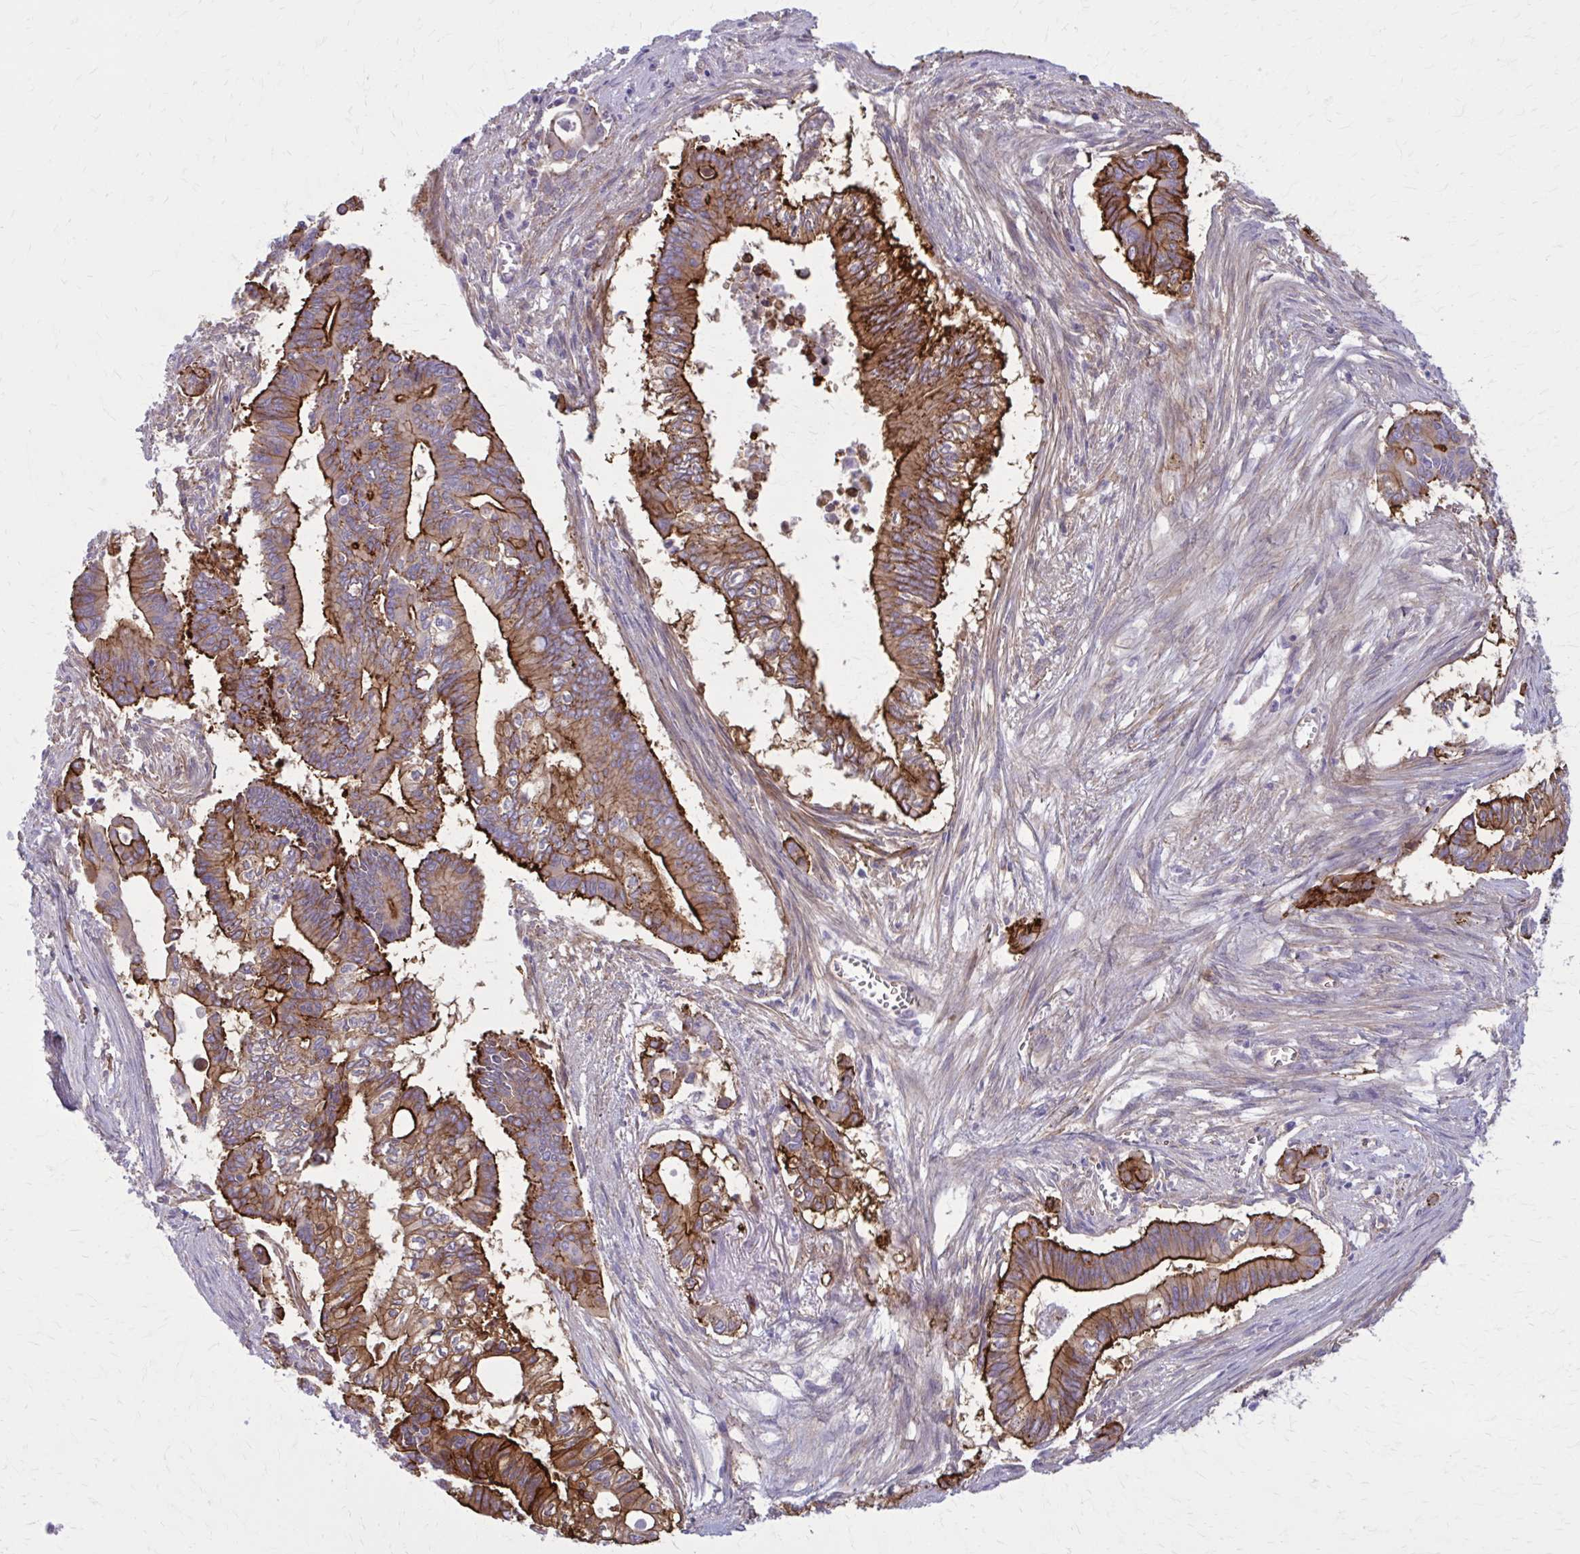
{"staining": {"intensity": "strong", "quantity": "25%-75%", "location": "cytoplasmic/membranous"}, "tissue": "pancreatic cancer", "cell_type": "Tumor cells", "image_type": "cancer", "snomed": [{"axis": "morphology", "description": "Adenocarcinoma, NOS"}, {"axis": "topography", "description": "Pancreas"}], "caption": "Immunohistochemical staining of human adenocarcinoma (pancreatic) displays high levels of strong cytoplasmic/membranous protein positivity in about 25%-75% of tumor cells.", "gene": "ZDHHC7", "patient": {"sex": "male", "age": 68}}